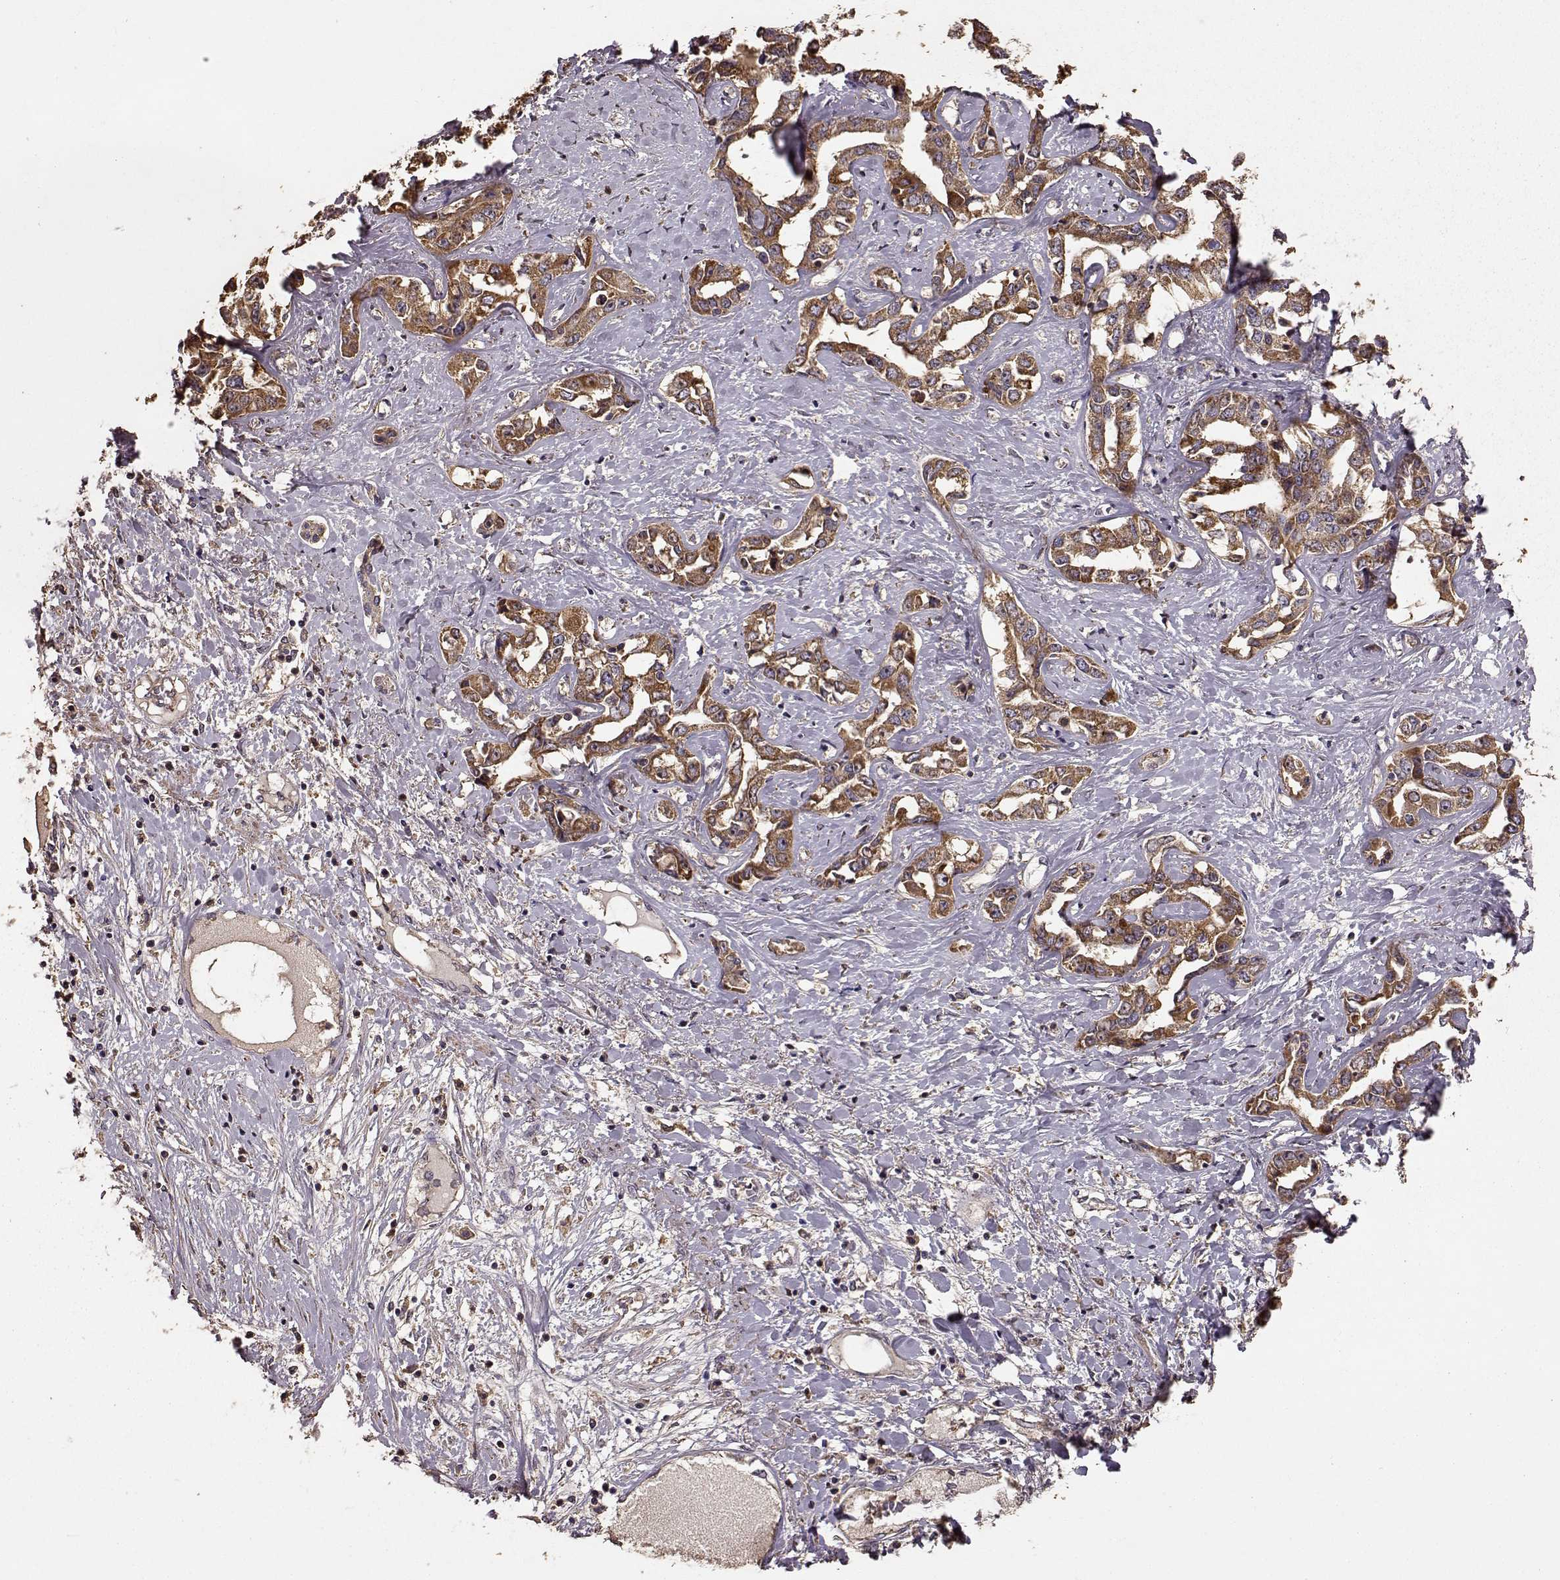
{"staining": {"intensity": "moderate", "quantity": ">75%", "location": "cytoplasmic/membranous"}, "tissue": "liver cancer", "cell_type": "Tumor cells", "image_type": "cancer", "snomed": [{"axis": "morphology", "description": "Cholangiocarcinoma"}, {"axis": "topography", "description": "Liver"}], "caption": "Liver cholangiocarcinoma tissue exhibits moderate cytoplasmic/membranous positivity in approximately >75% of tumor cells, visualized by immunohistochemistry.", "gene": "PTGES2", "patient": {"sex": "male", "age": 59}}